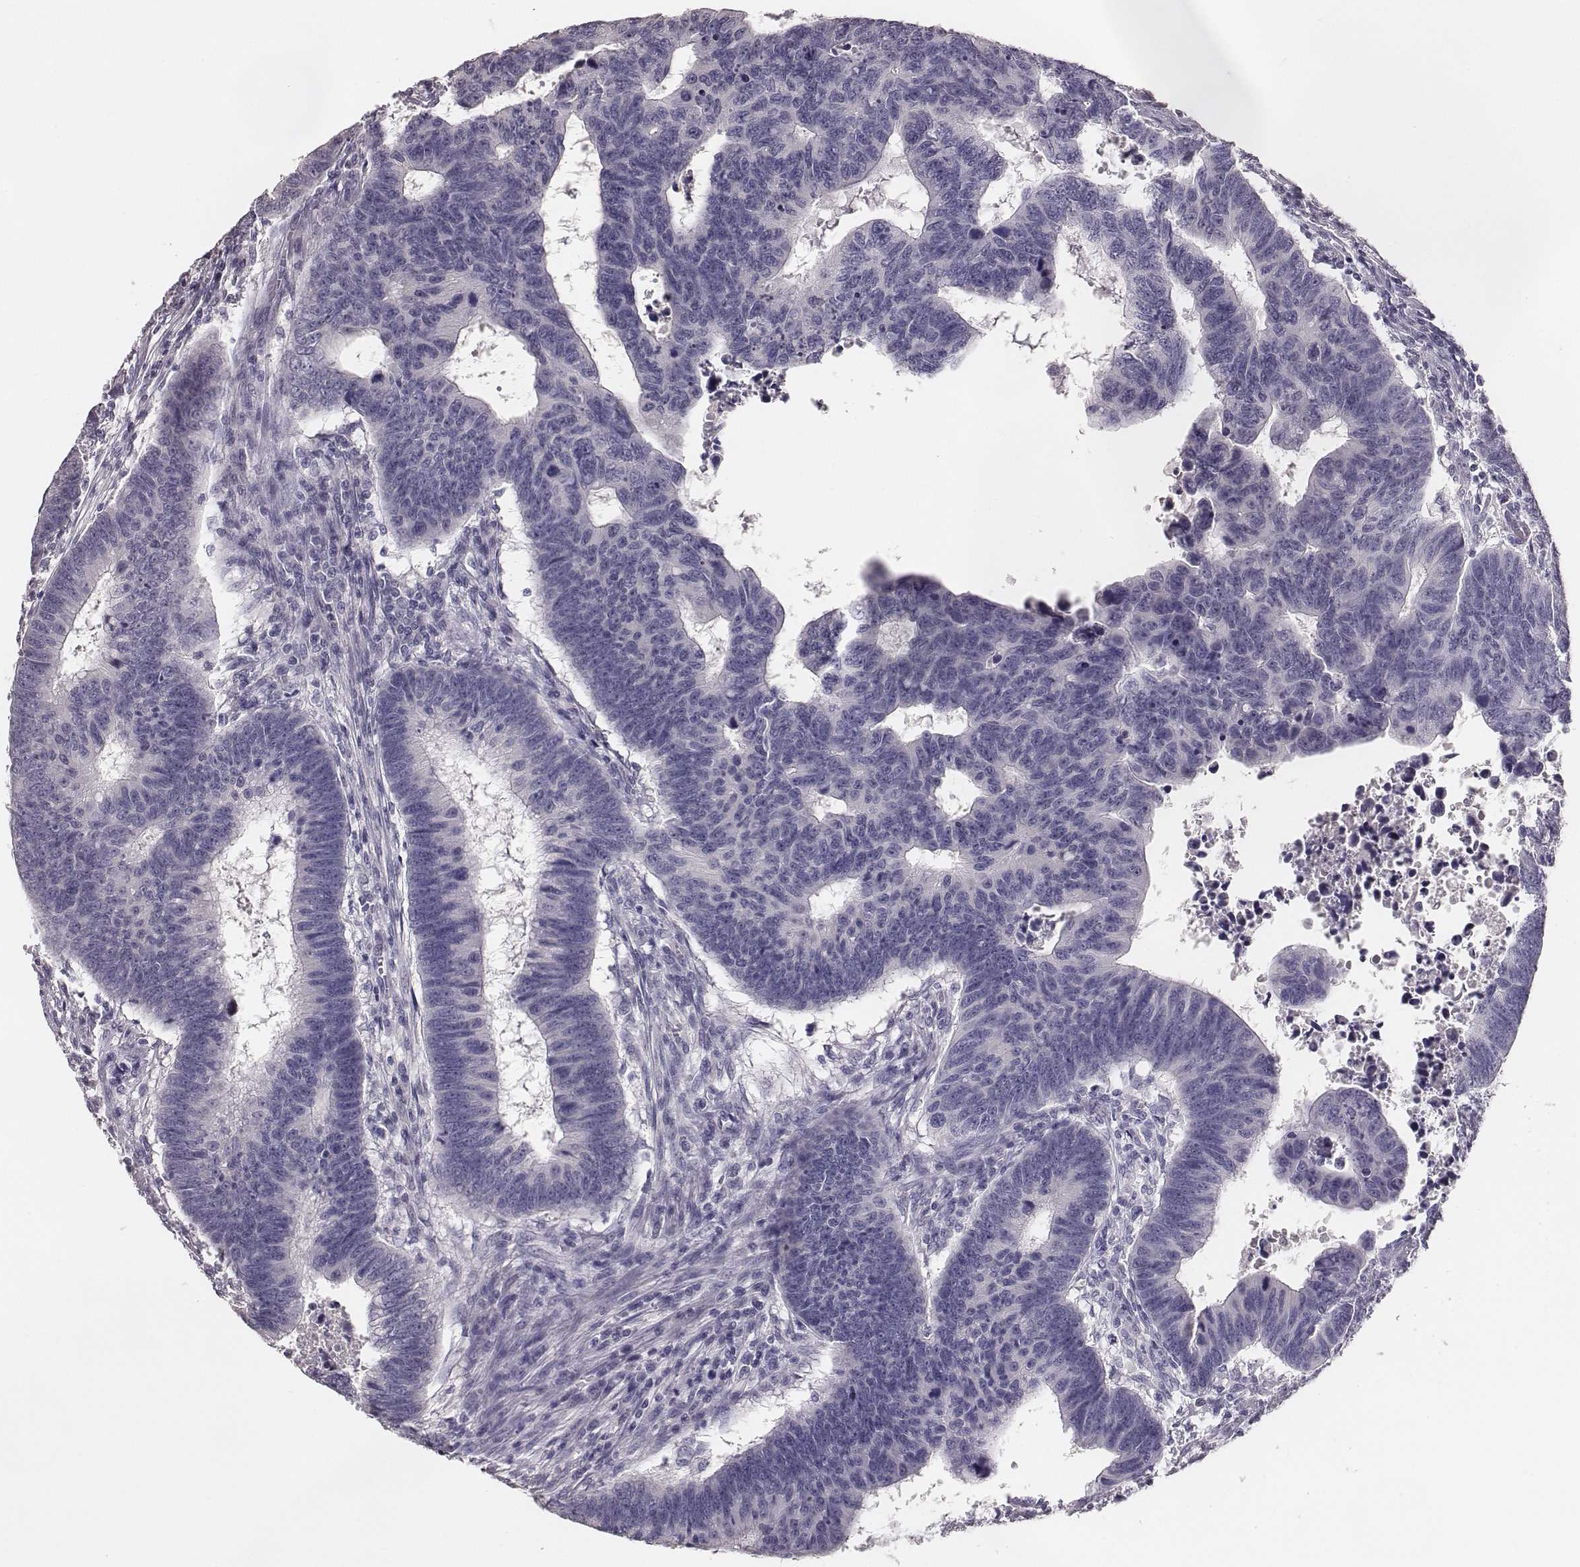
{"staining": {"intensity": "negative", "quantity": "none", "location": "none"}, "tissue": "colorectal cancer", "cell_type": "Tumor cells", "image_type": "cancer", "snomed": [{"axis": "morphology", "description": "Adenocarcinoma, NOS"}, {"axis": "topography", "description": "Rectum"}], "caption": "DAB immunohistochemical staining of human colorectal adenocarcinoma reveals no significant staining in tumor cells.", "gene": "MYH6", "patient": {"sex": "female", "age": 85}}